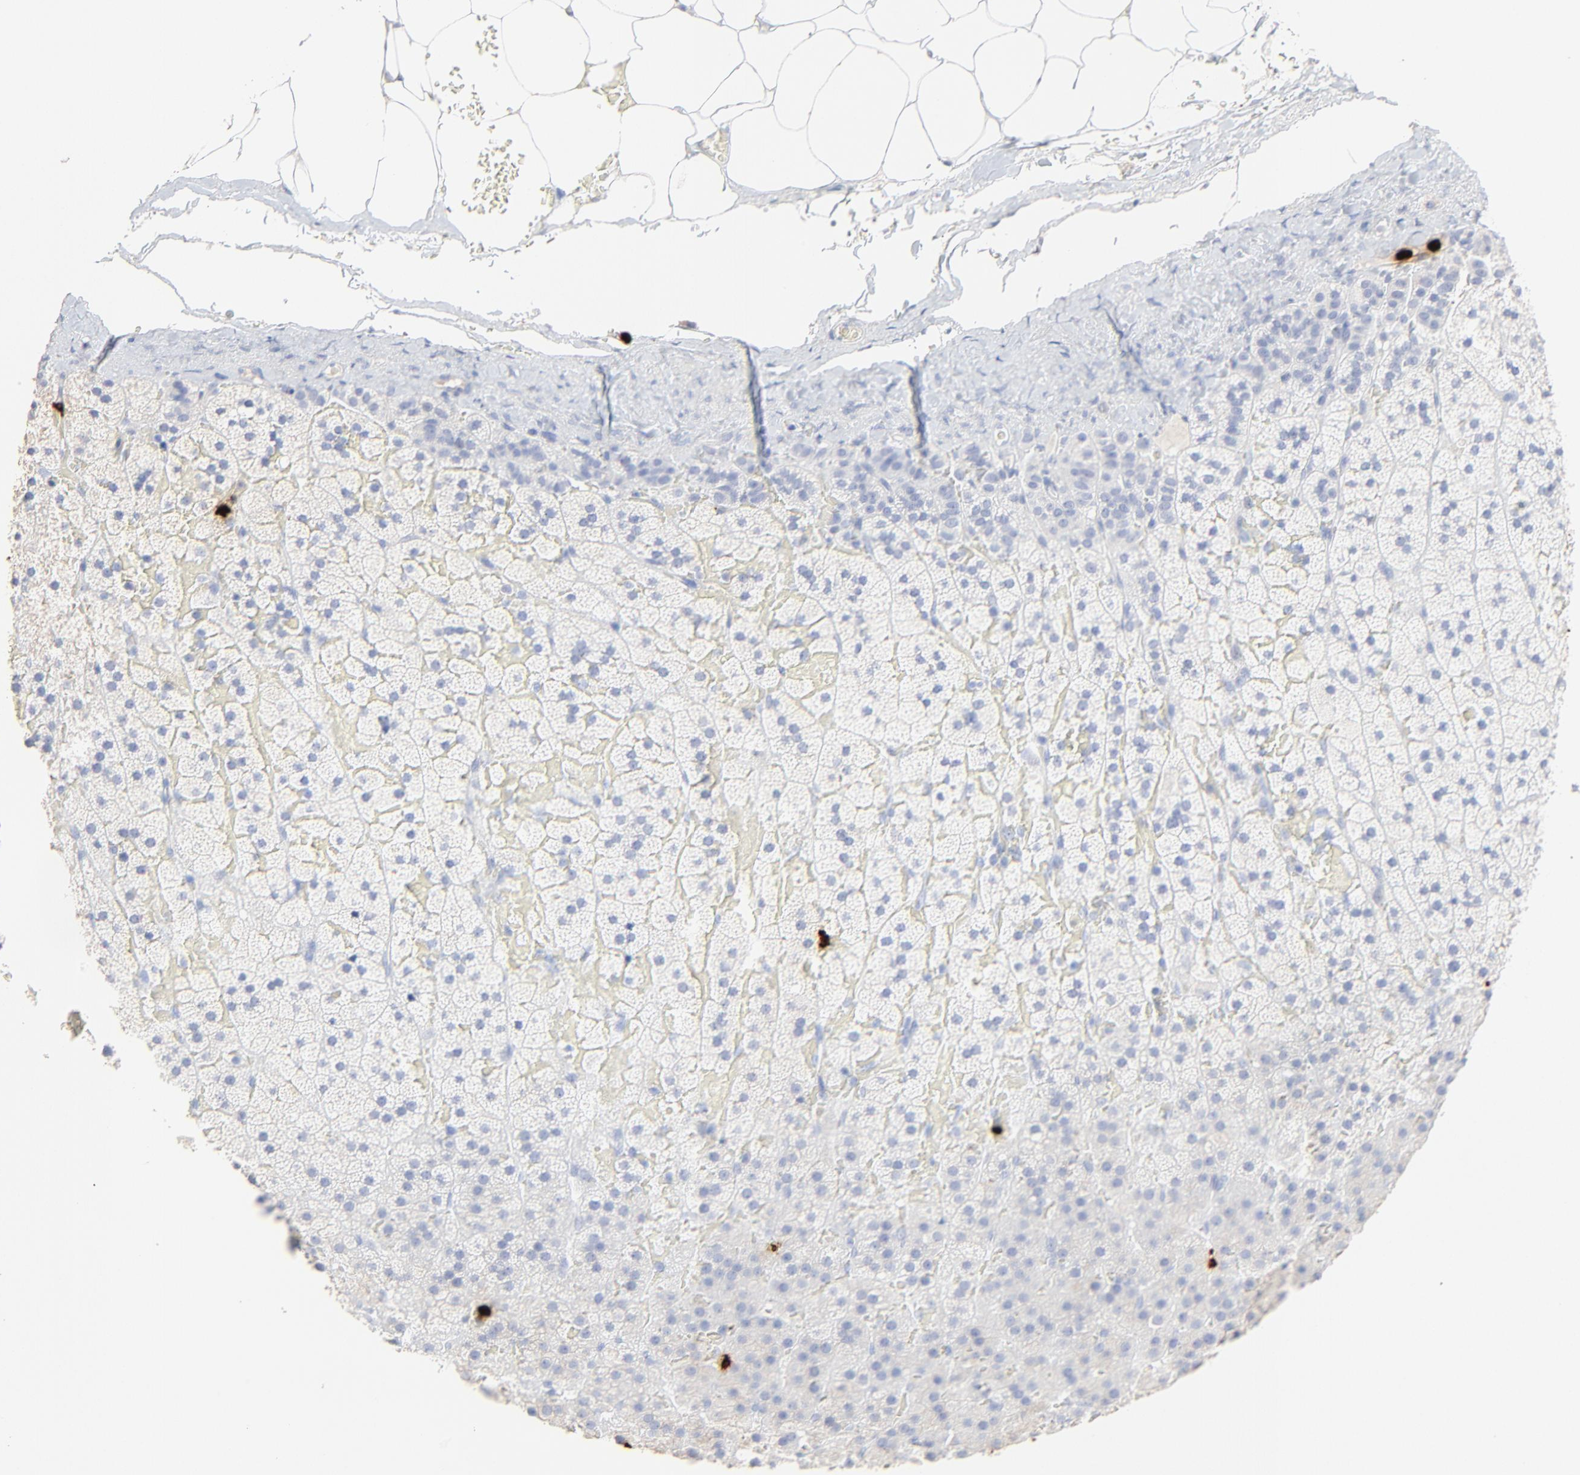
{"staining": {"intensity": "negative", "quantity": "none", "location": "none"}, "tissue": "adrenal gland", "cell_type": "Glandular cells", "image_type": "normal", "snomed": [{"axis": "morphology", "description": "Normal tissue, NOS"}, {"axis": "topography", "description": "Adrenal gland"}], "caption": "Immunohistochemical staining of normal human adrenal gland reveals no significant expression in glandular cells. (Brightfield microscopy of DAB immunohistochemistry at high magnification).", "gene": "LCN2", "patient": {"sex": "male", "age": 35}}